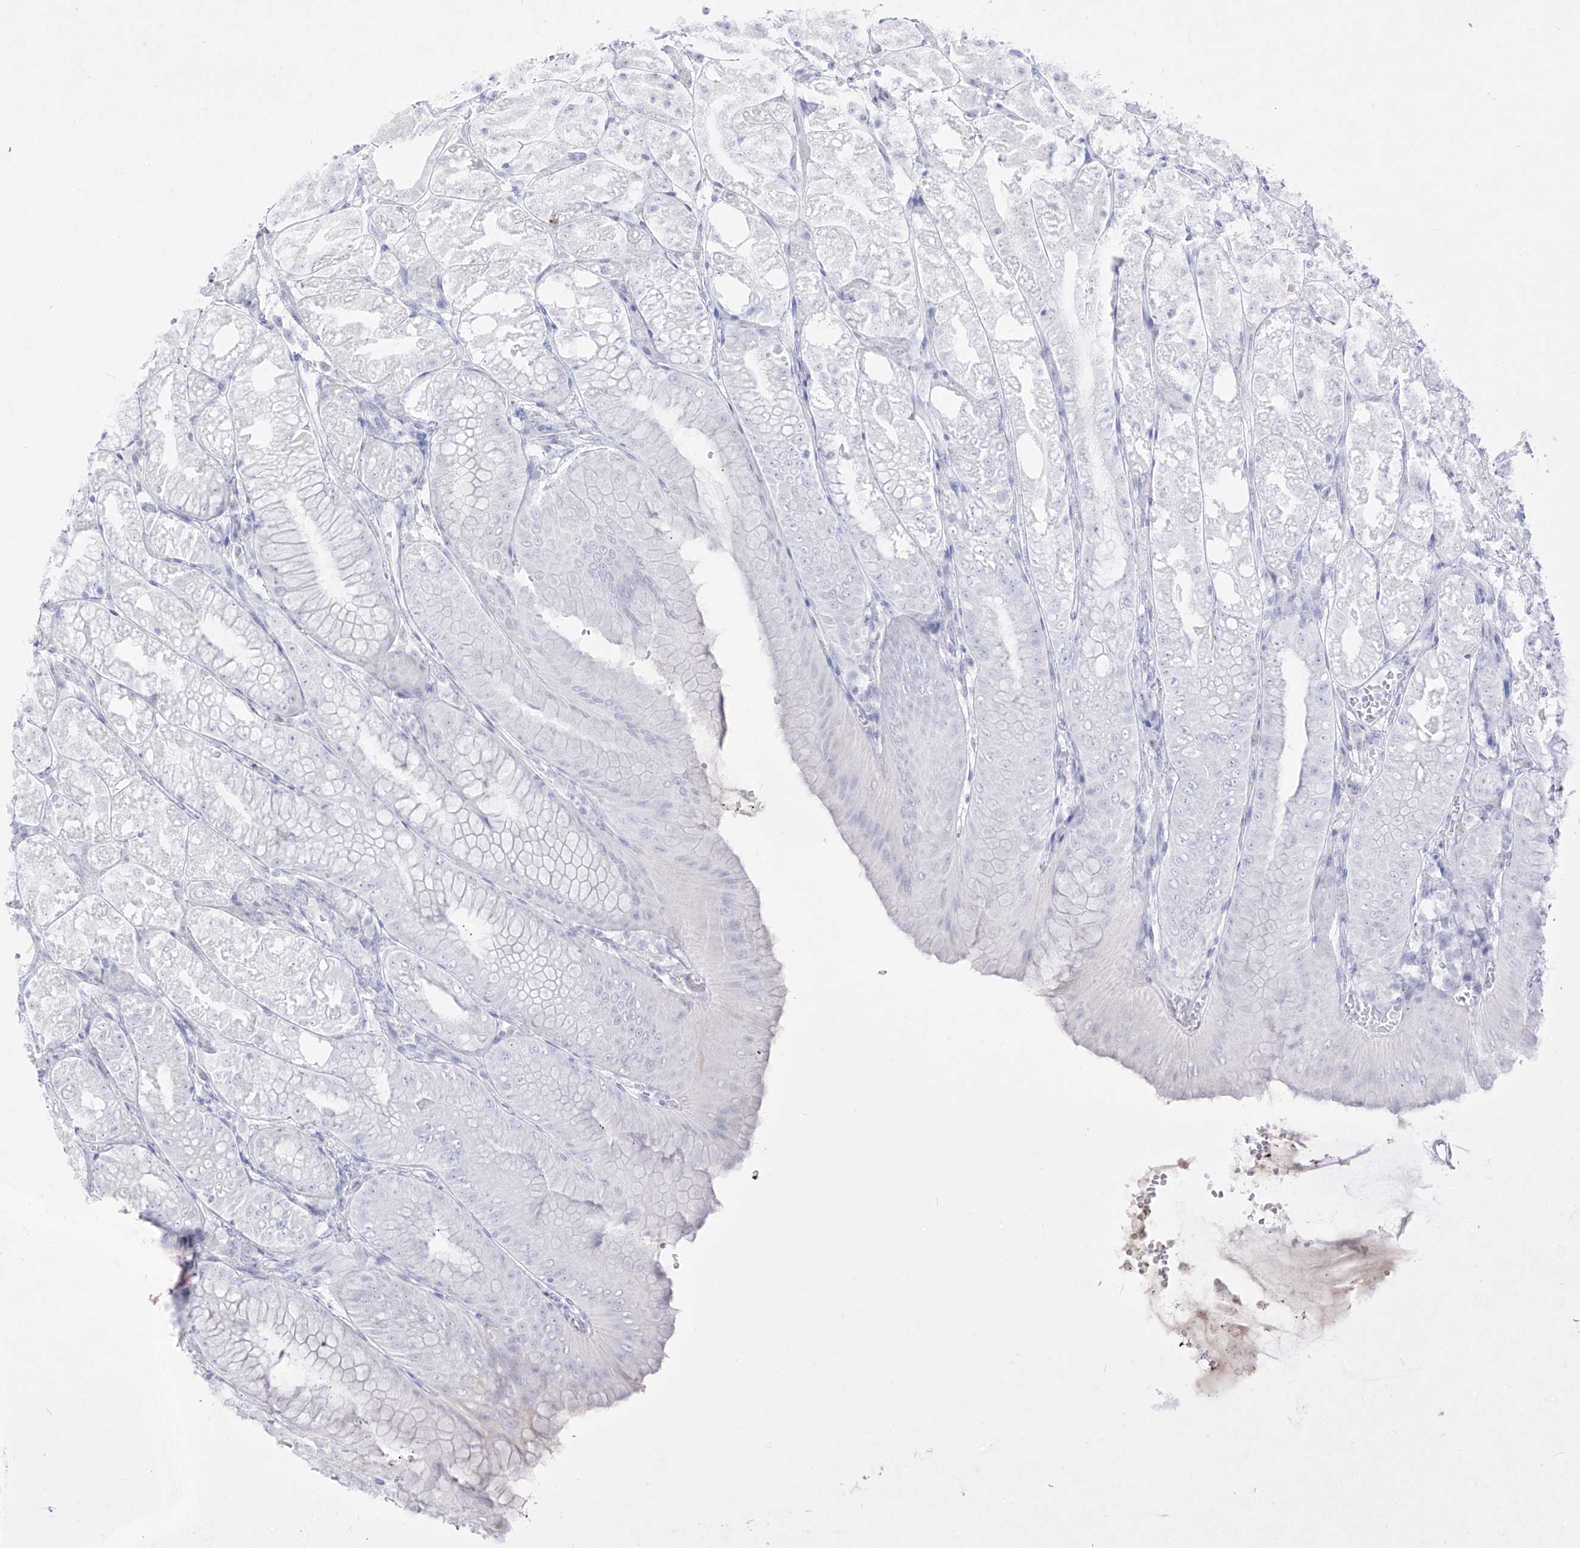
{"staining": {"intensity": "negative", "quantity": "none", "location": "none"}, "tissue": "stomach", "cell_type": "Glandular cells", "image_type": "normal", "snomed": [{"axis": "morphology", "description": "Normal tissue, NOS"}, {"axis": "topography", "description": "Stomach, lower"}], "caption": "Unremarkable stomach was stained to show a protein in brown. There is no significant staining in glandular cells. Nuclei are stained in blue.", "gene": "TGM4", "patient": {"sex": "male", "age": 71}}